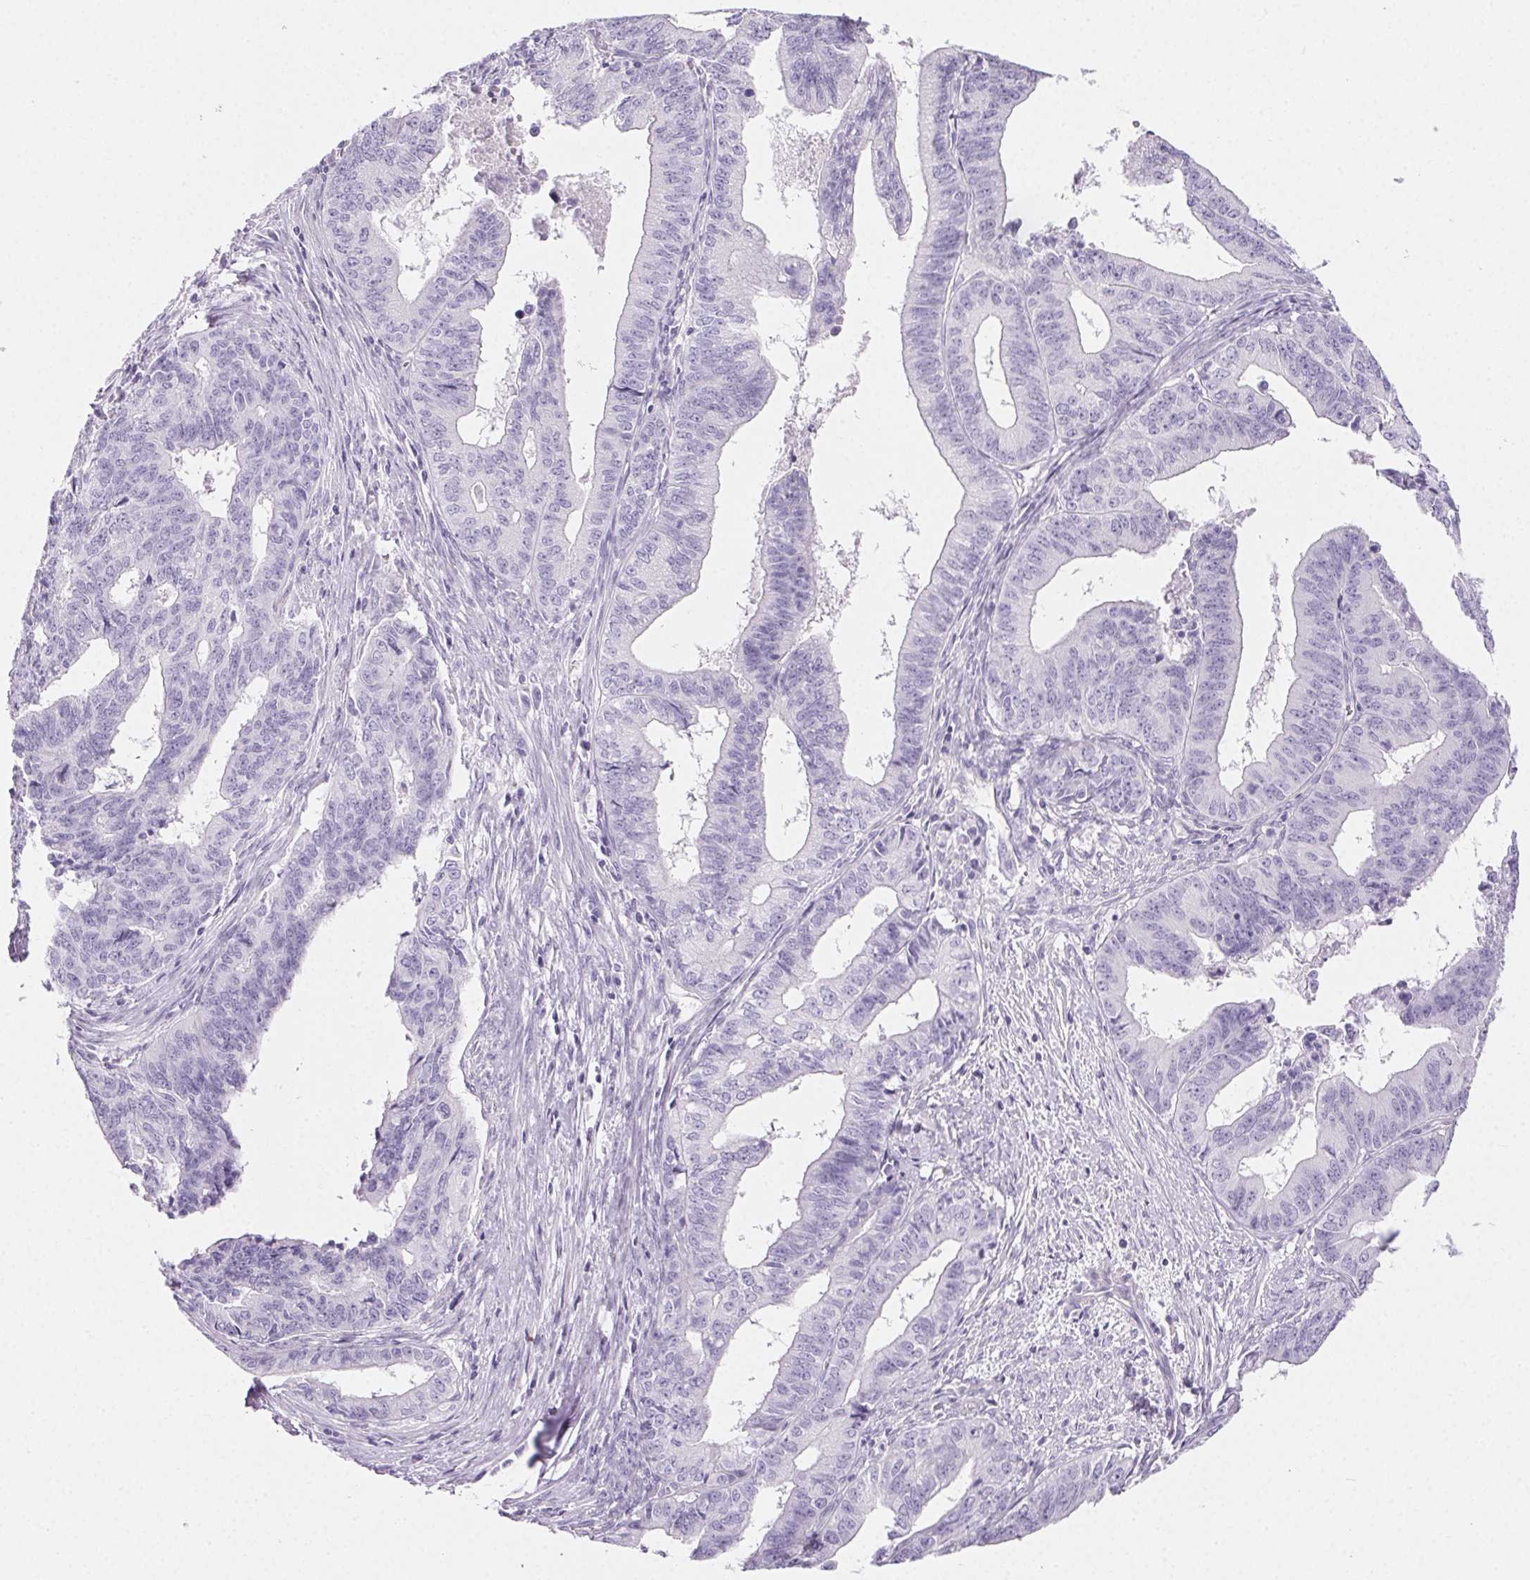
{"staining": {"intensity": "negative", "quantity": "none", "location": "none"}, "tissue": "endometrial cancer", "cell_type": "Tumor cells", "image_type": "cancer", "snomed": [{"axis": "morphology", "description": "Adenocarcinoma, NOS"}, {"axis": "topography", "description": "Endometrium"}], "caption": "This photomicrograph is of adenocarcinoma (endometrial) stained with immunohistochemistry (IHC) to label a protein in brown with the nuclei are counter-stained blue. There is no expression in tumor cells.", "gene": "PRSS3", "patient": {"sex": "female", "age": 65}}